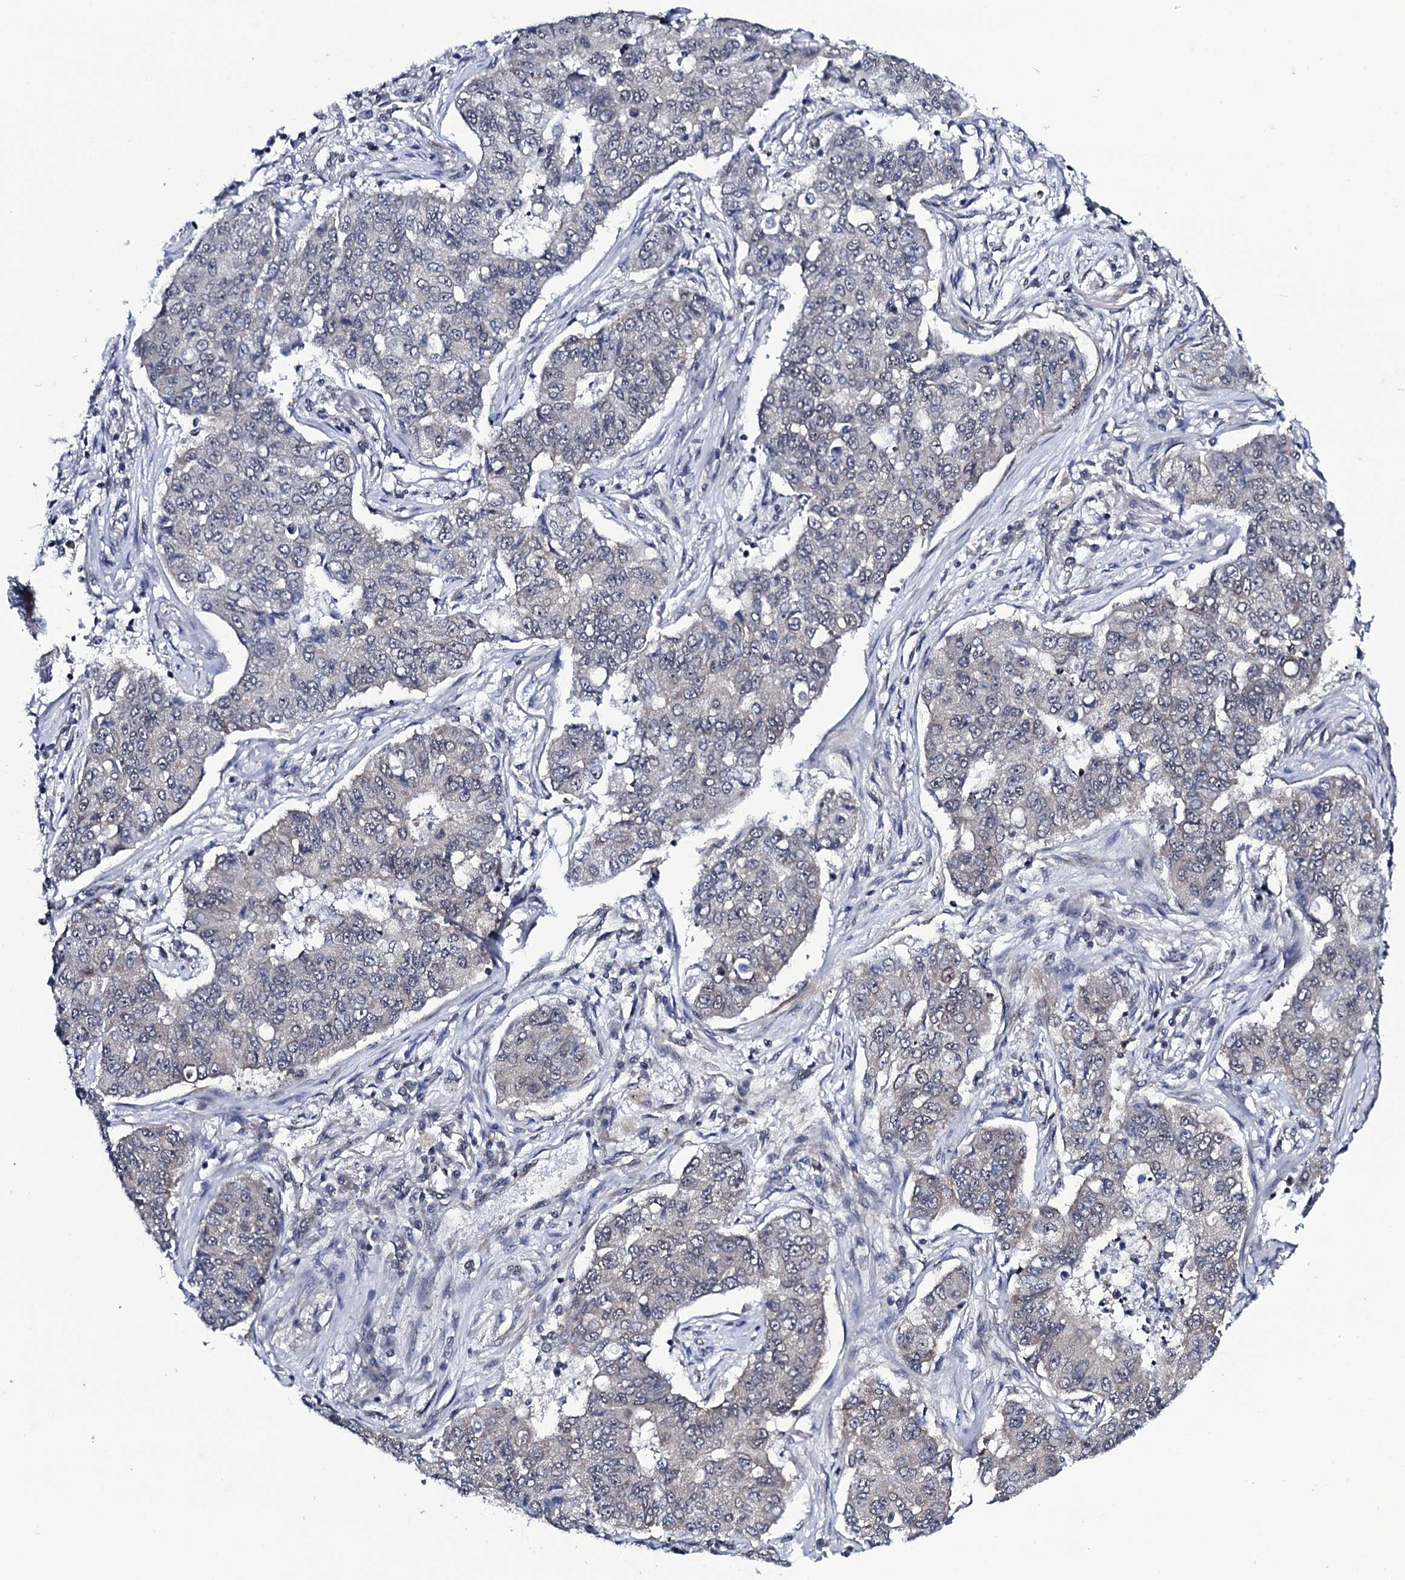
{"staining": {"intensity": "negative", "quantity": "none", "location": "none"}, "tissue": "lung cancer", "cell_type": "Tumor cells", "image_type": "cancer", "snomed": [{"axis": "morphology", "description": "Squamous cell carcinoma, NOS"}, {"axis": "topography", "description": "Lung"}], "caption": "An immunohistochemistry micrograph of squamous cell carcinoma (lung) is shown. There is no staining in tumor cells of squamous cell carcinoma (lung).", "gene": "CWC15", "patient": {"sex": "male", "age": 74}}